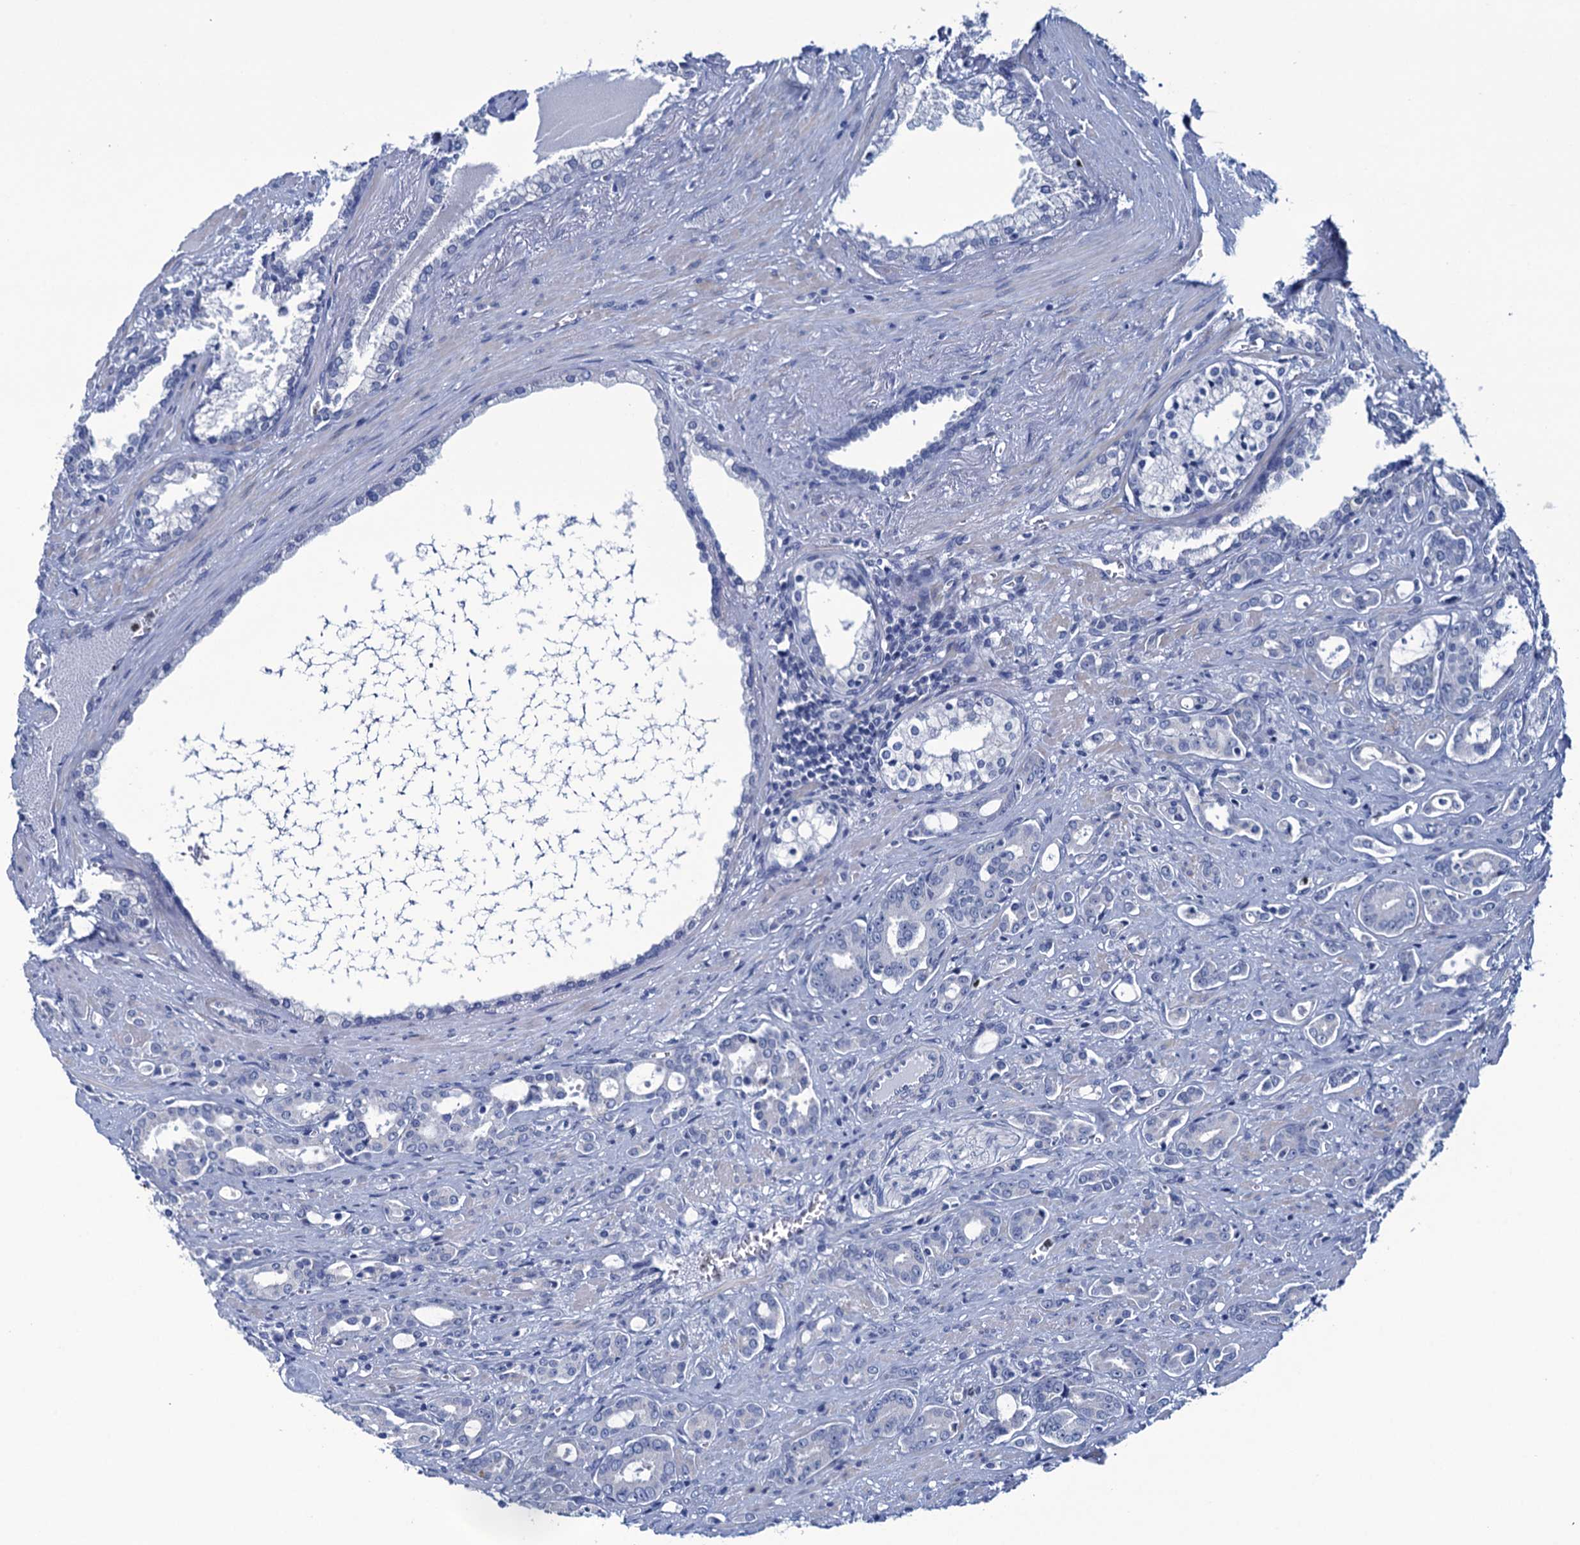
{"staining": {"intensity": "negative", "quantity": "none", "location": "none"}, "tissue": "prostate cancer", "cell_type": "Tumor cells", "image_type": "cancer", "snomed": [{"axis": "morphology", "description": "Adenocarcinoma, High grade"}, {"axis": "topography", "description": "Prostate"}], "caption": "Immunohistochemical staining of prostate high-grade adenocarcinoma reveals no significant expression in tumor cells. (DAB immunohistochemistry, high magnification).", "gene": "RHCG", "patient": {"sex": "male", "age": 72}}